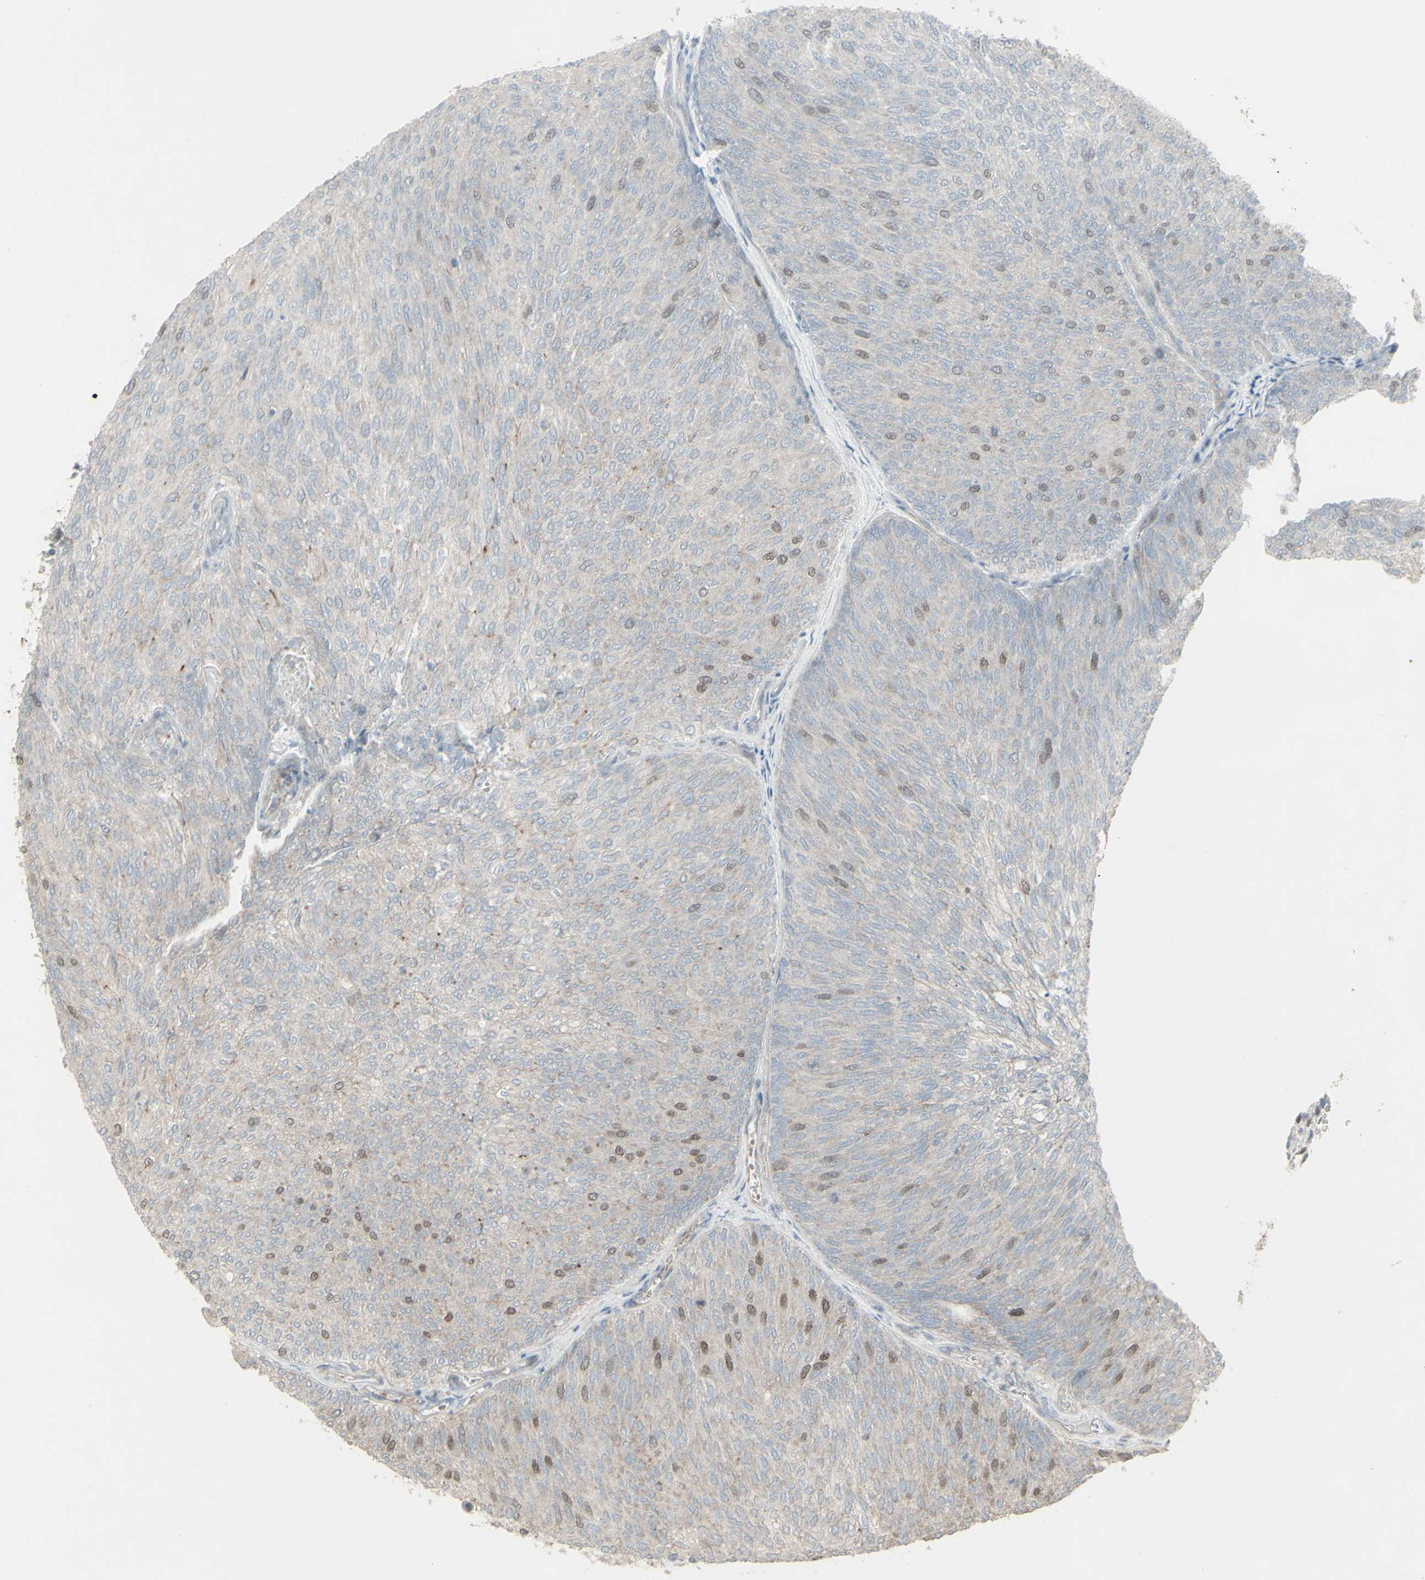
{"staining": {"intensity": "weak", "quantity": "<25%", "location": "nuclear"}, "tissue": "urothelial cancer", "cell_type": "Tumor cells", "image_type": "cancer", "snomed": [{"axis": "morphology", "description": "Urothelial carcinoma, Low grade"}, {"axis": "topography", "description": "Urinary bladder"}], "caption": "This is a micrograph of IHC staining of urothelial cancer, which shows no staining in tumor cells.", "gene": "GMNN", "patient": {"sex": "female", "age": 79}}